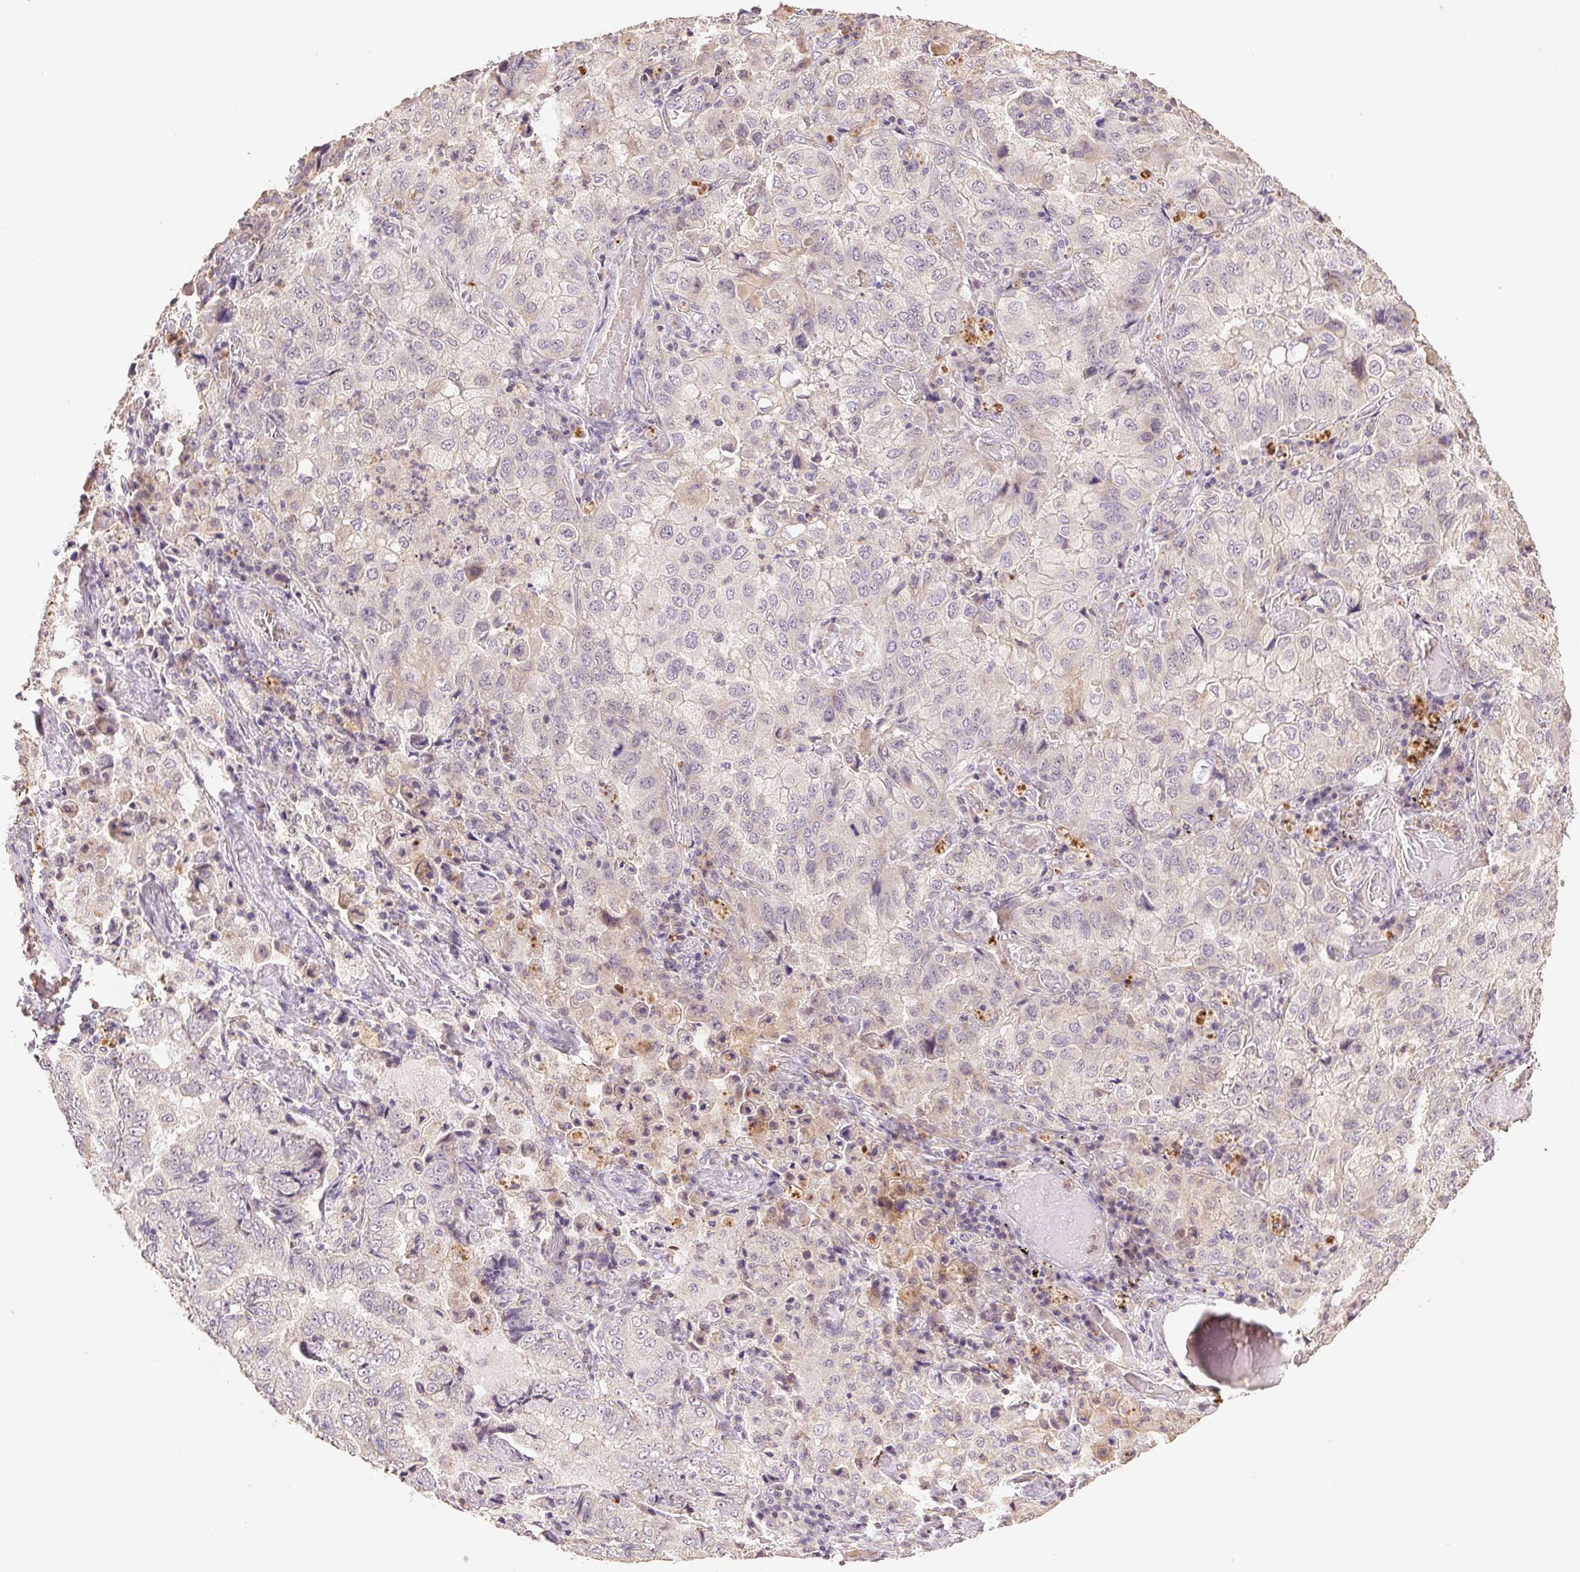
{"staining": {"intensity": "negative", "quantity": "none", "location": "none"}, "tissue": "lung cancer", "cell_type": "Tumor cells", "image_type": "cancer", "snomed": [{"axis": "morphology", "description": "Aneuploidy"}, {"axis": "morphology", "description": "Adenocarcinoma, NOS"}, {"axis": "morphology", "description": "Adenocarcinoma, metastatic, NOS"}, {"axis": "topography", "description": "Lymph node"}, {"axis": "topography", "description": "Lung"}], "caption": "Lung cancer was stained to show a protein in brown. There is no significant staining in tumor cells. Nuclei are stained in blue.", "gene": "TMEM253", "patient": {"sex": "female", "age": 48}}